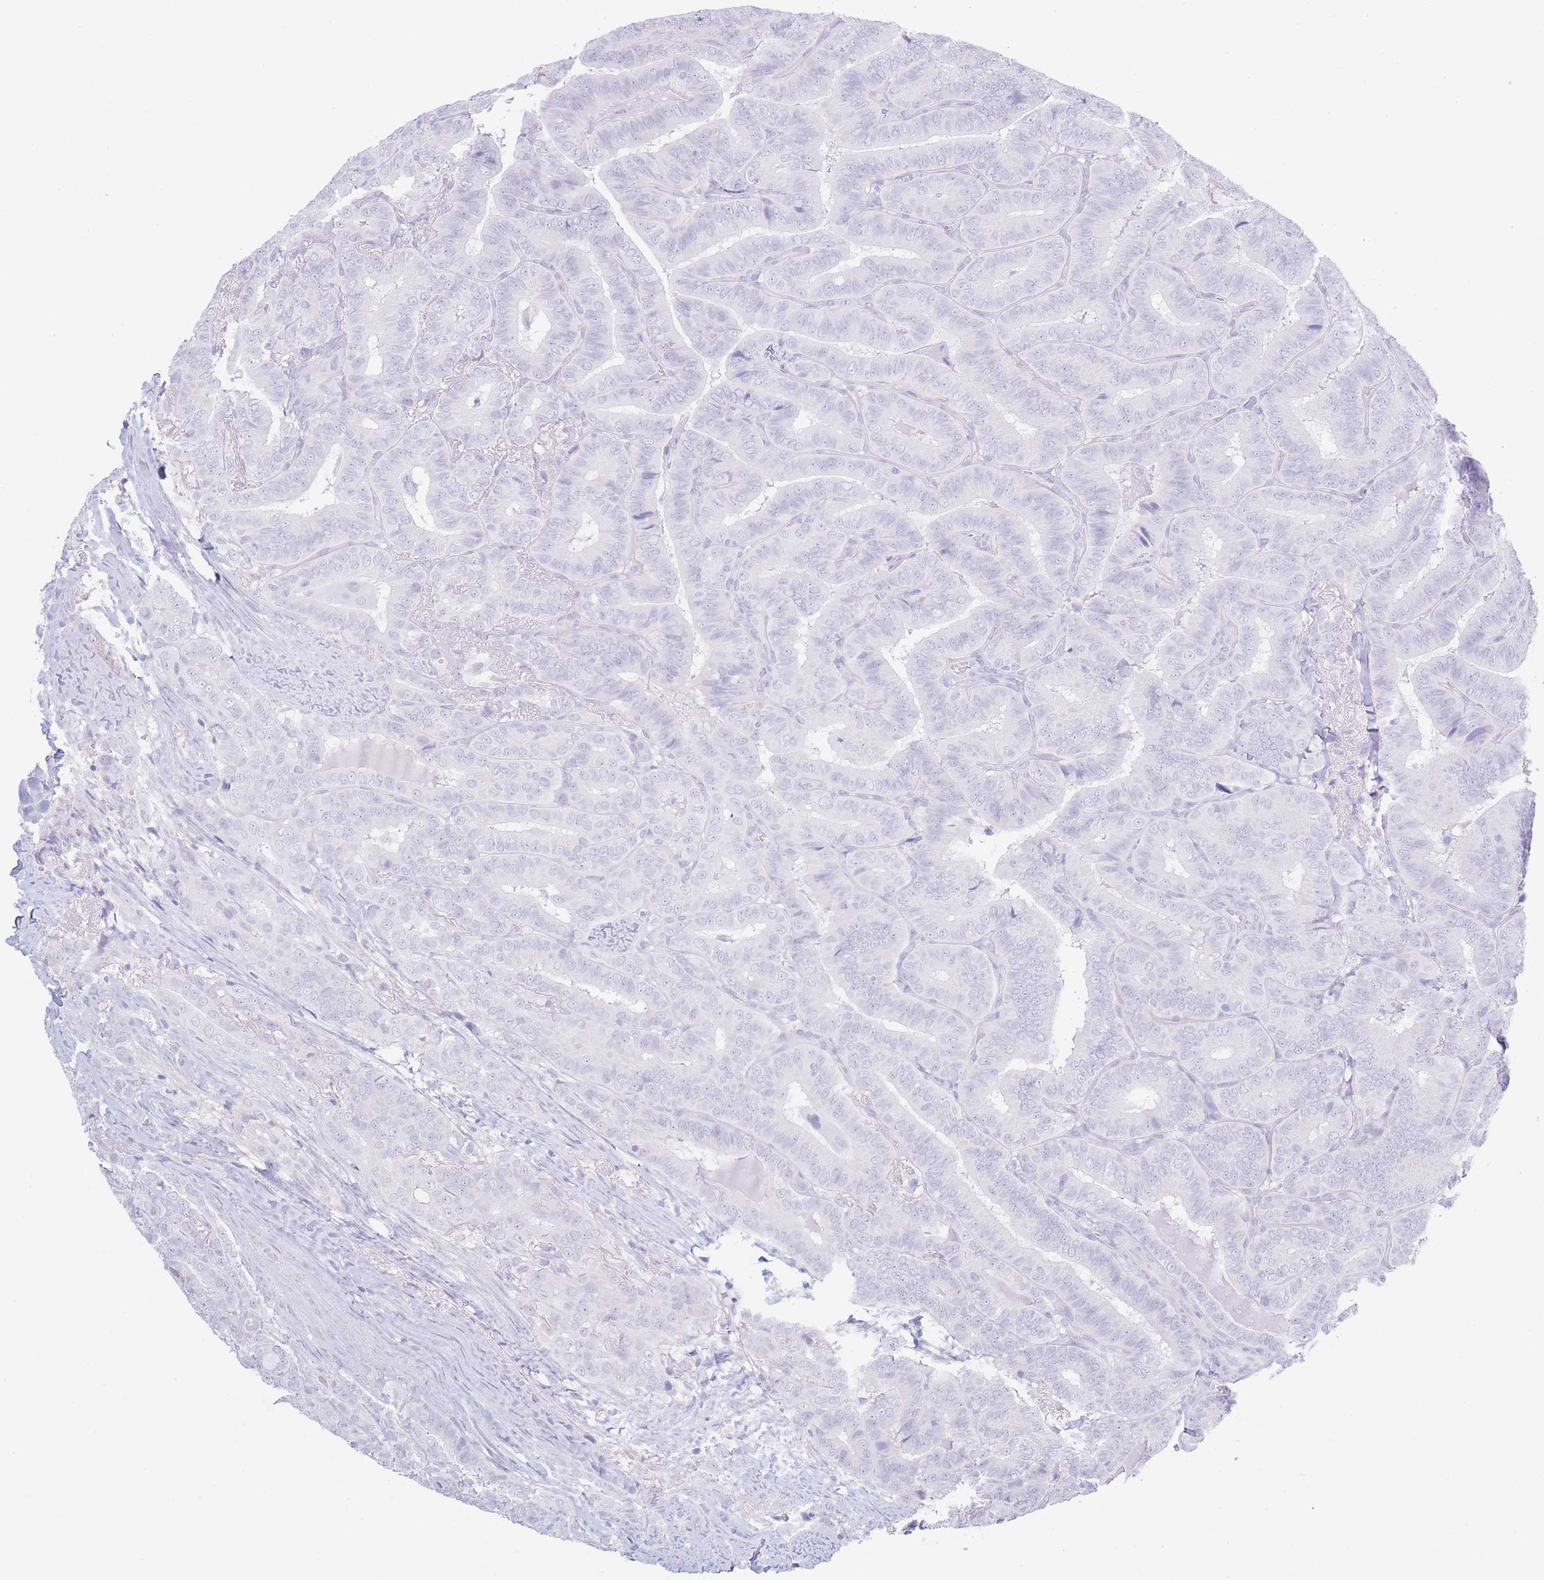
{"staining": {"intensity": "negative", "quantity": "none", "location": "none"}, "tissue": "thyroid cancer", "cell_type": "Tumor cells", "image_type": "cancer", "snomed": [{"axis": "morphology", "description": "Papillary adenocarcinoma, NOS"}, {"axis": "topography", "description": "Thyroid gland"}], "caption": "High magnification brightfield microscopy of papillary adenocarcinoma (thyroid) stained with DAB (3,3'-diaminobenzidine) (brown) and counterstained with hematoxylin (blue): tumor cells show no significant staining.", "gene": "PKLR", "patient": {"sex": "male", "age": 61}}